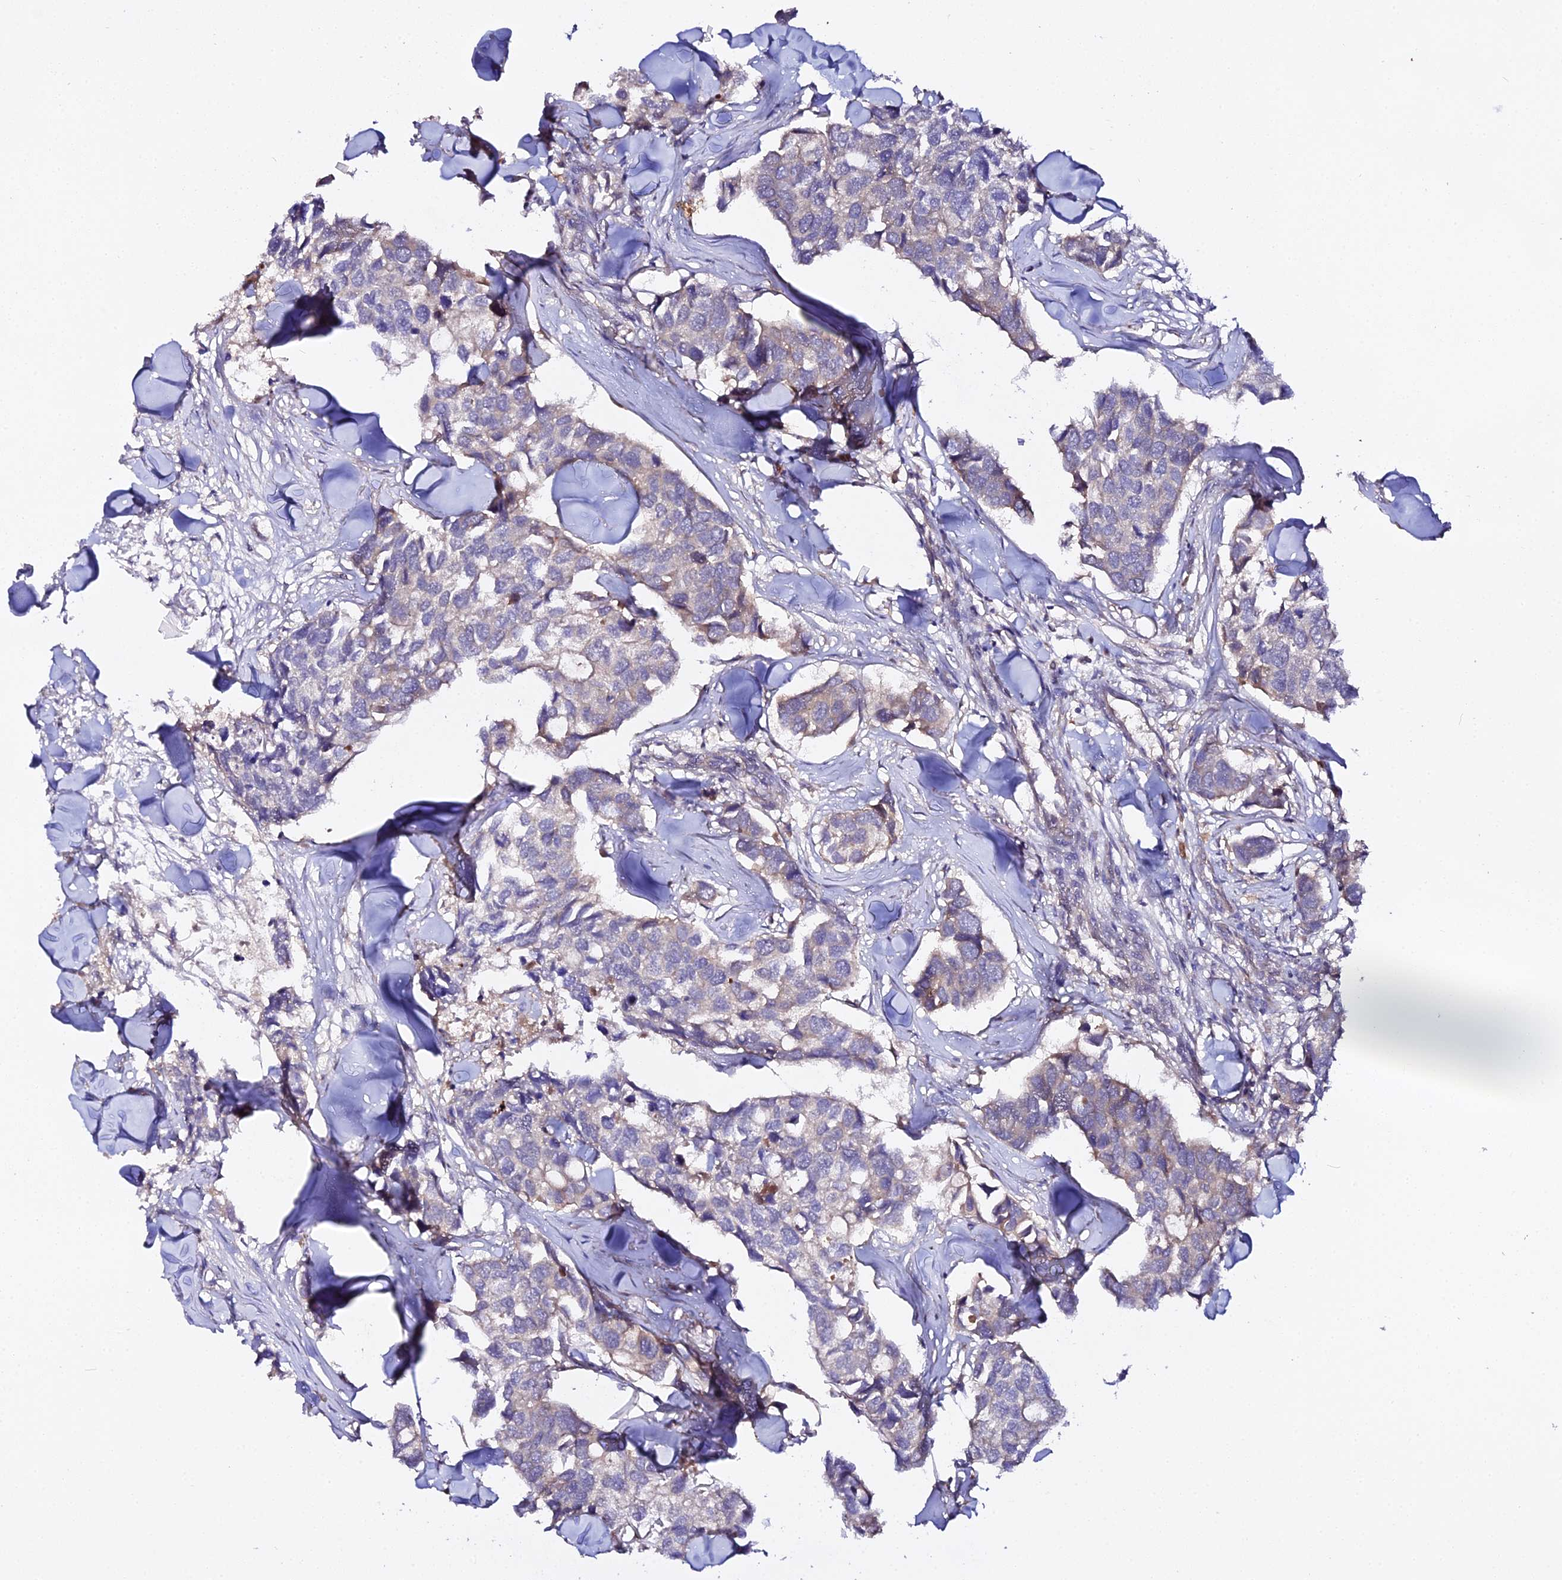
{"staining": {"intensity": "negative", "quantity": "none", "location": "none"}, "tissue": "breast cancer", "cell_type": "Tumor cells", "image_type": "cancer", "snomed": [{"axis": "morphology", "description": "Duct carcinoma"}, {"axis": "topography", "description": "Breast"}], "caption": "Protein analysis of breast cancer reveals no significant staining in tumor cells.", "gene": "TRIM26", "patient": {"sex": "female", "age": 83}}